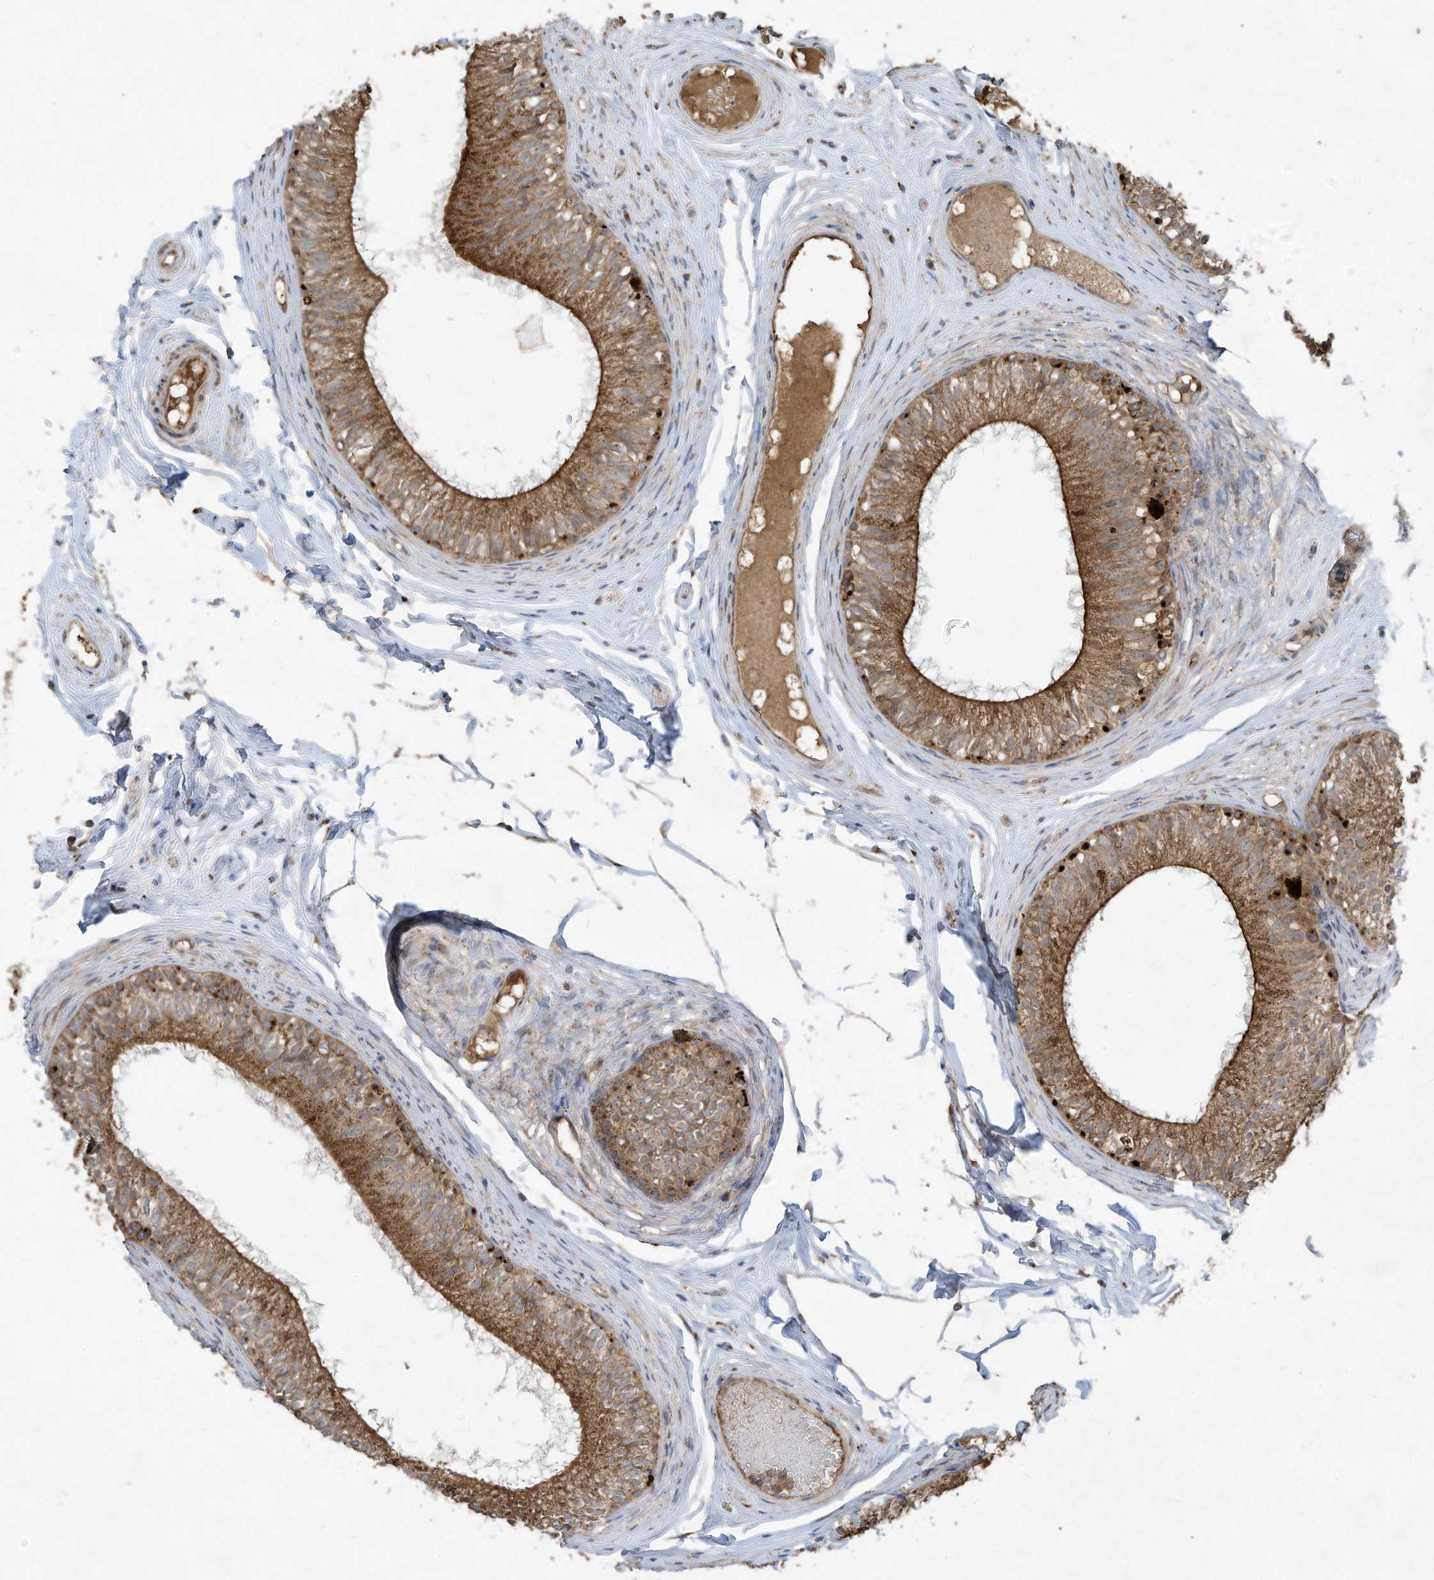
{"staining": {"intensity": "moderate", "quantity": ">75%", "location": "cytoplasmic/membranous"}, "tissue": "epididymis", "cell_type": "Glandular cells", "image_type": "normal", "snomed": [{"axis": "morphology", "description": "Normal tissue, NOS"}, {"axis": "morphology", "description": "Seminoma in situ"}, {"axis": "topography", "description": "Testis"}, {"axis": "topography", "description": "Epididymis"}], "caption": "Immunohistochemistry (DAB (3,3'-diaminobenzidine)) staining of unremarkable epididymis shows moderate cytoplasmic/membranous protein positivity in approximately >75% of glandular cells.", "gene": "C2orf74", "patient": {"sex": "male", "age": 28}}